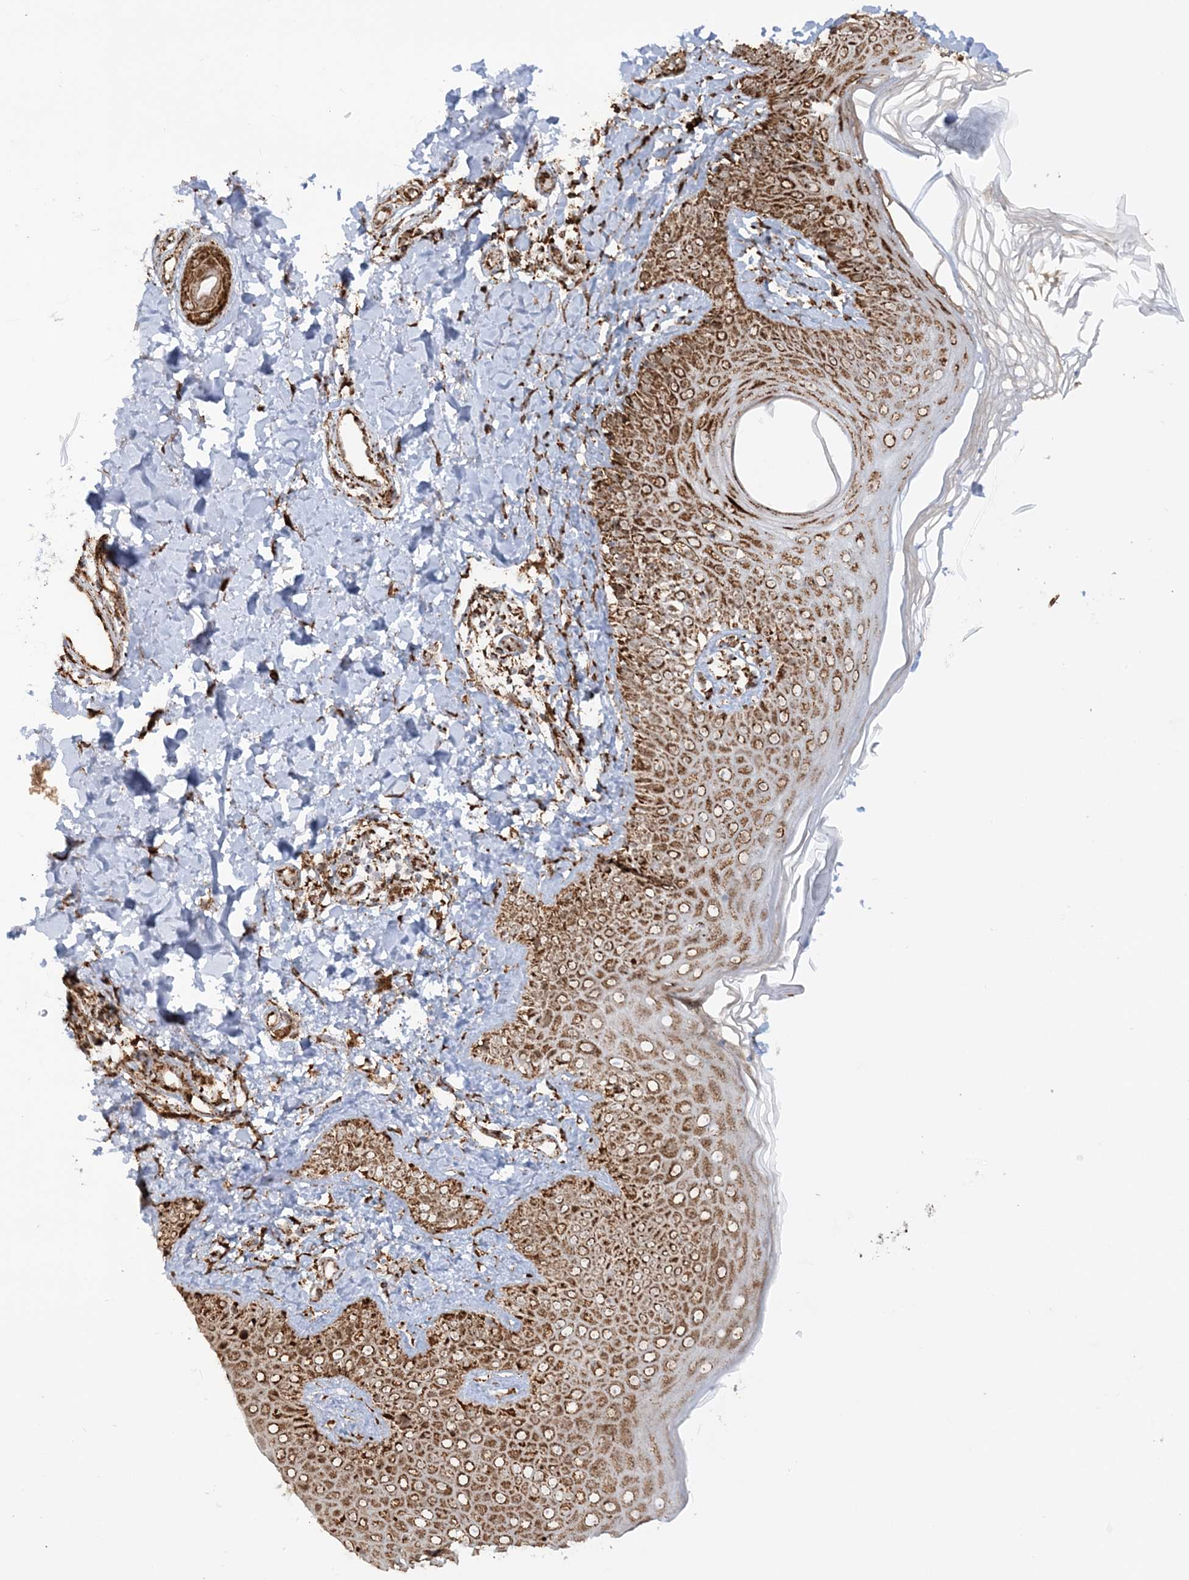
{"staining": {"intensity": "strong", "quantity": ">75%", "location": "cytoplasmic/membranous,nuclear"}, "tissue": "skin", "cell_type": "Fibroblasts", "image_type": "normal", "snomed": [{"axis": "morphology", "description": "Normal tissue, NOS"}, {"axis": "topography", "description": "Skin"}], "caption": "Skin stained with DAB (3,3'-diaminobenzidine) immunohistochemistry reveals high levels of strong cytoplasmic/membranous,nuclear staining in approximately >75% of fibroblasts. (Stains: DAB (3,3'-diaminobenzidine) in brown, nuclei in blue, Microscopy: brightfield microscopy at high magnification).", "gene": "CRY2", "patient": {"sex": "male", "age": 52}}